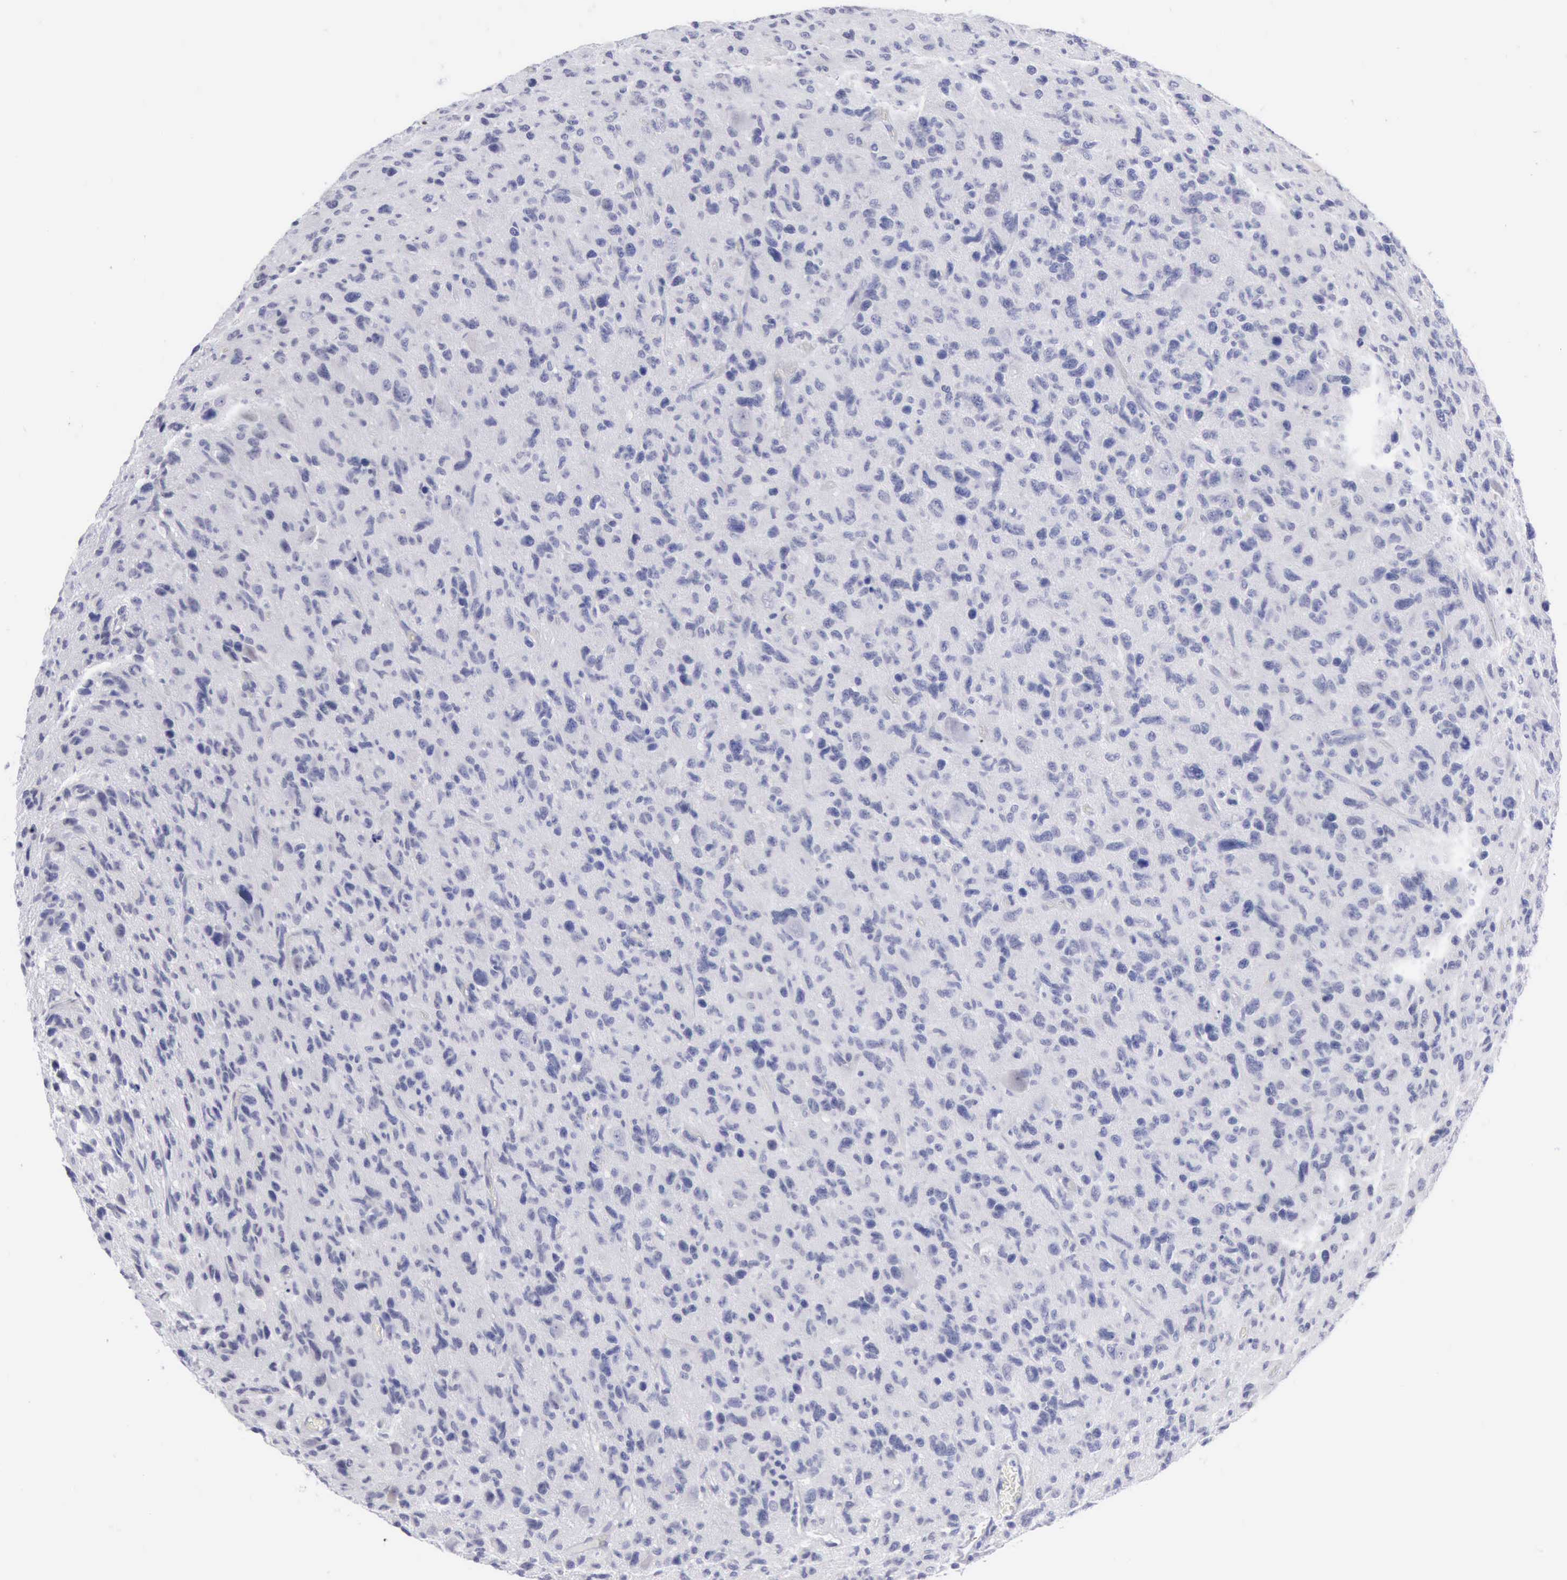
{"staining": {"intensity": "negative", "quantity": "none", "location": "none"}, "tissue": "glioma", "cell_type": "Tumor cells", "image_type": "cancer", "snomed": [{"axis": "morphology", "description": "Glioma, malignant, High grade"}, {"axis": "topography", "description": "Brain"}], "caption": "There is no significant staining in tumor cells of glioma.", "gene": "ANGEL1", "patient": {"sex": "female", "age": 60}}